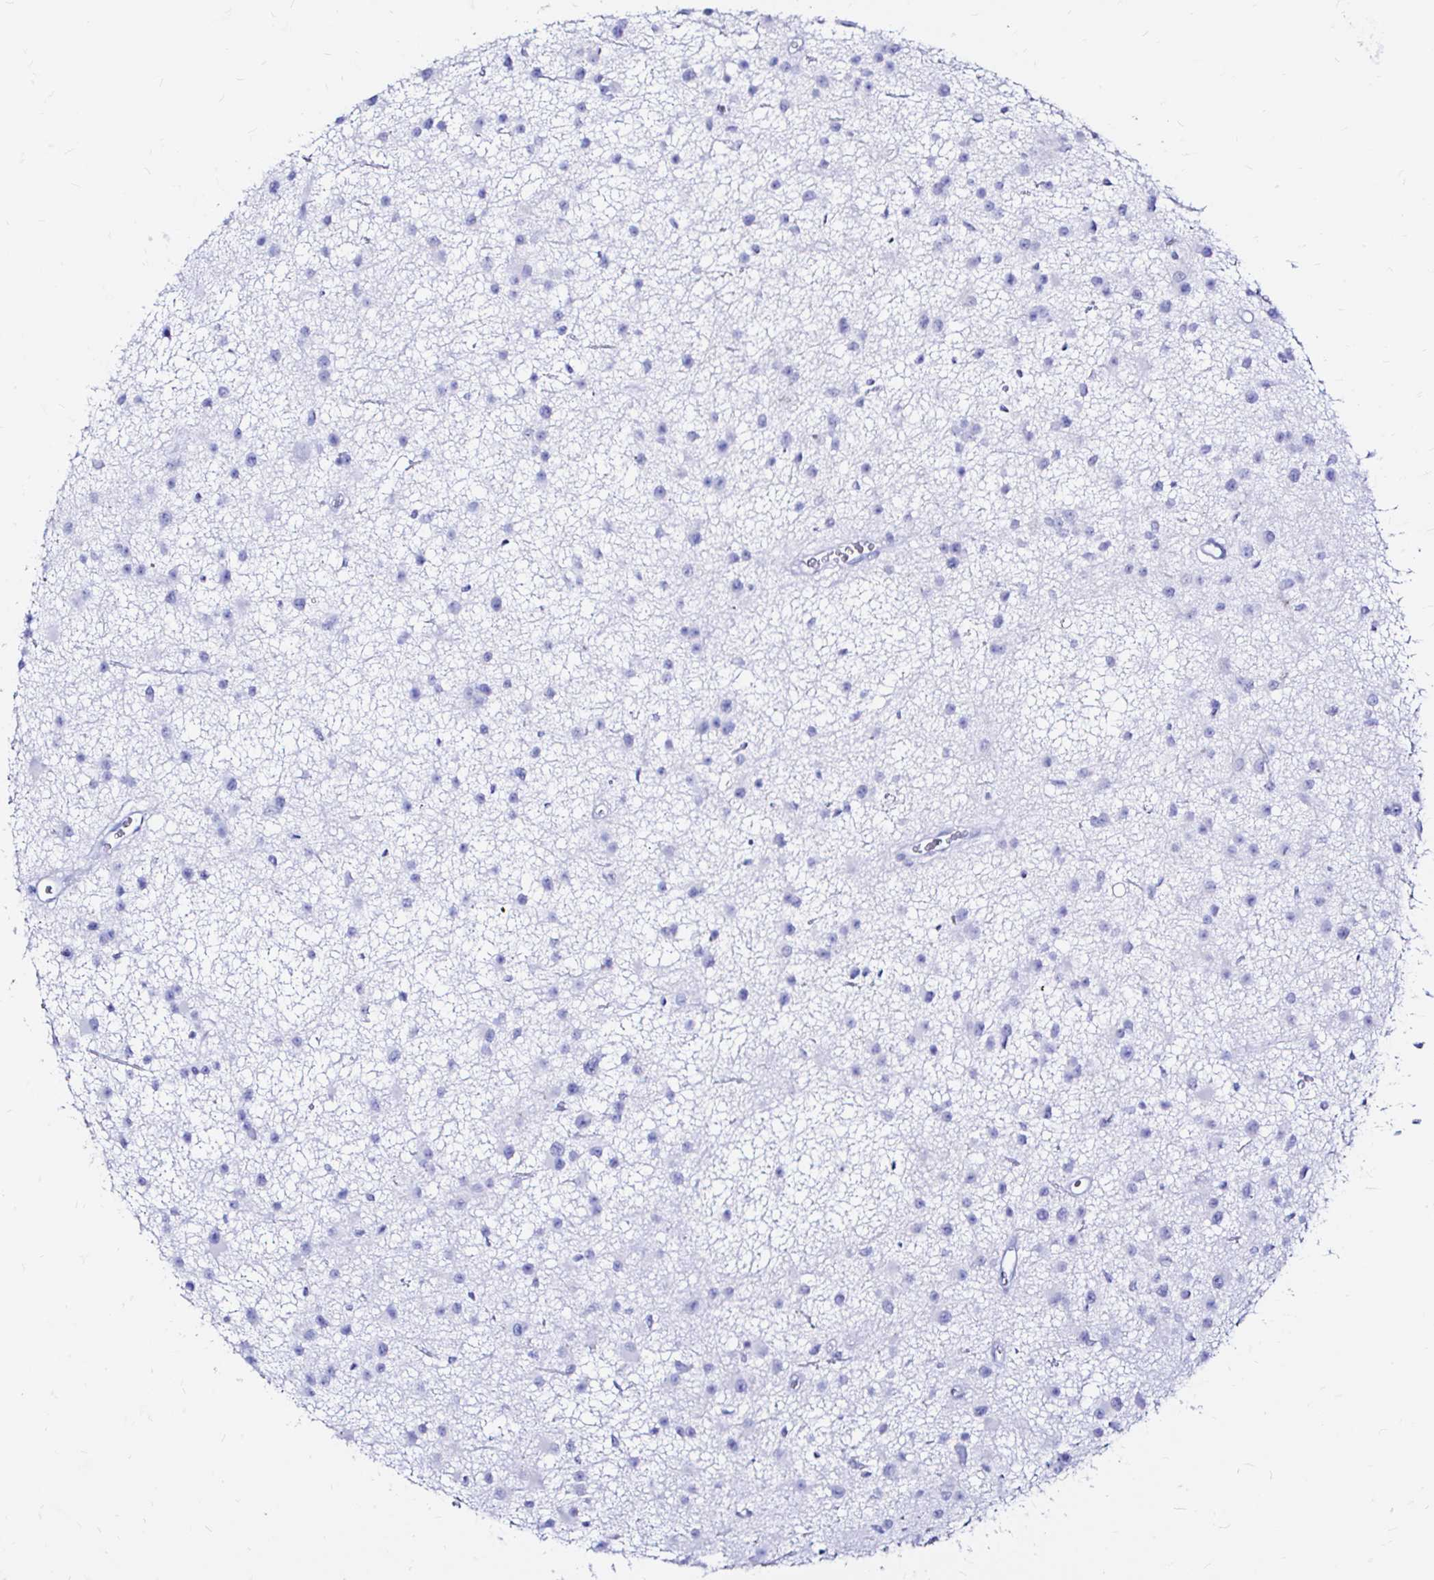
{"staining": {"intensity": "negative", "quantity": "none", "location": "none"}, "tissue": "glioma", "cell_type": "Tumor cells", "image_type": "cancer", "snomed": [{"axis": "morphology", "description": "Glioma, malignant, Low grade"}, {"axis": "topography", "description": "Brain"}], "caption": "The image displays no significant staining in tumor cells of glioma.", "gene": "ZNF432", "patient": {"sex": "male", "age": 43}}